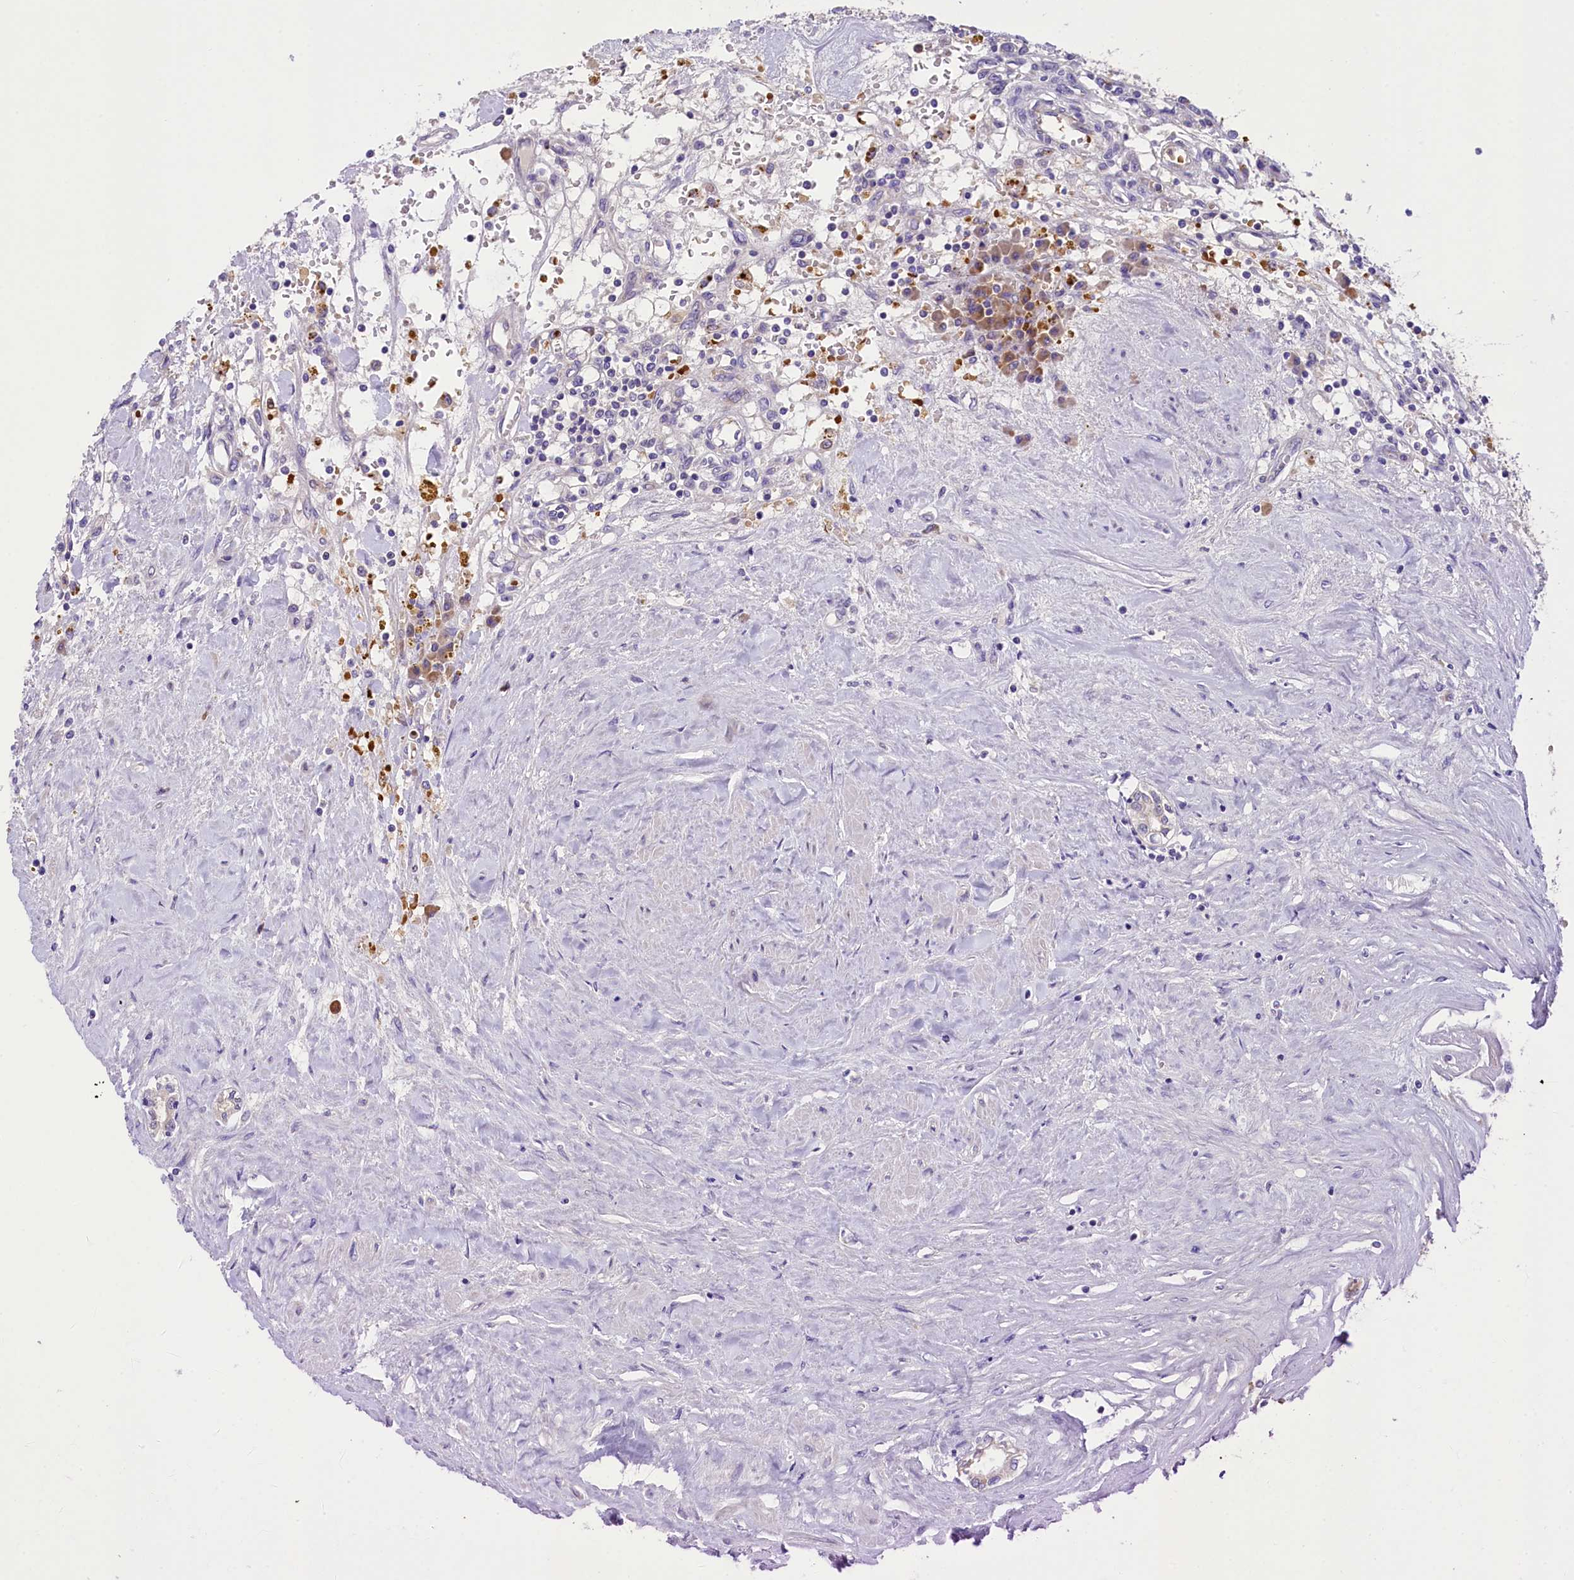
{"staining": {"intensity": "negative", "quantity": "none", "location": "none"}, "tissue": "renal cancer", "cell_type": "Tumor cells", "image_type": "cancer", "snomed": [{"axis": "morphology", "description": "Adenocarcinoma, NOS"}, {"axis": "topography", "description": "Kidney"}], "caption": "DAB immunohistochemical staining of human renal adenocarcinoma exhibits no significant positivity in tumor cells.", "gene": "LARP4", "patient": {"sex": "male", "age": 56}}